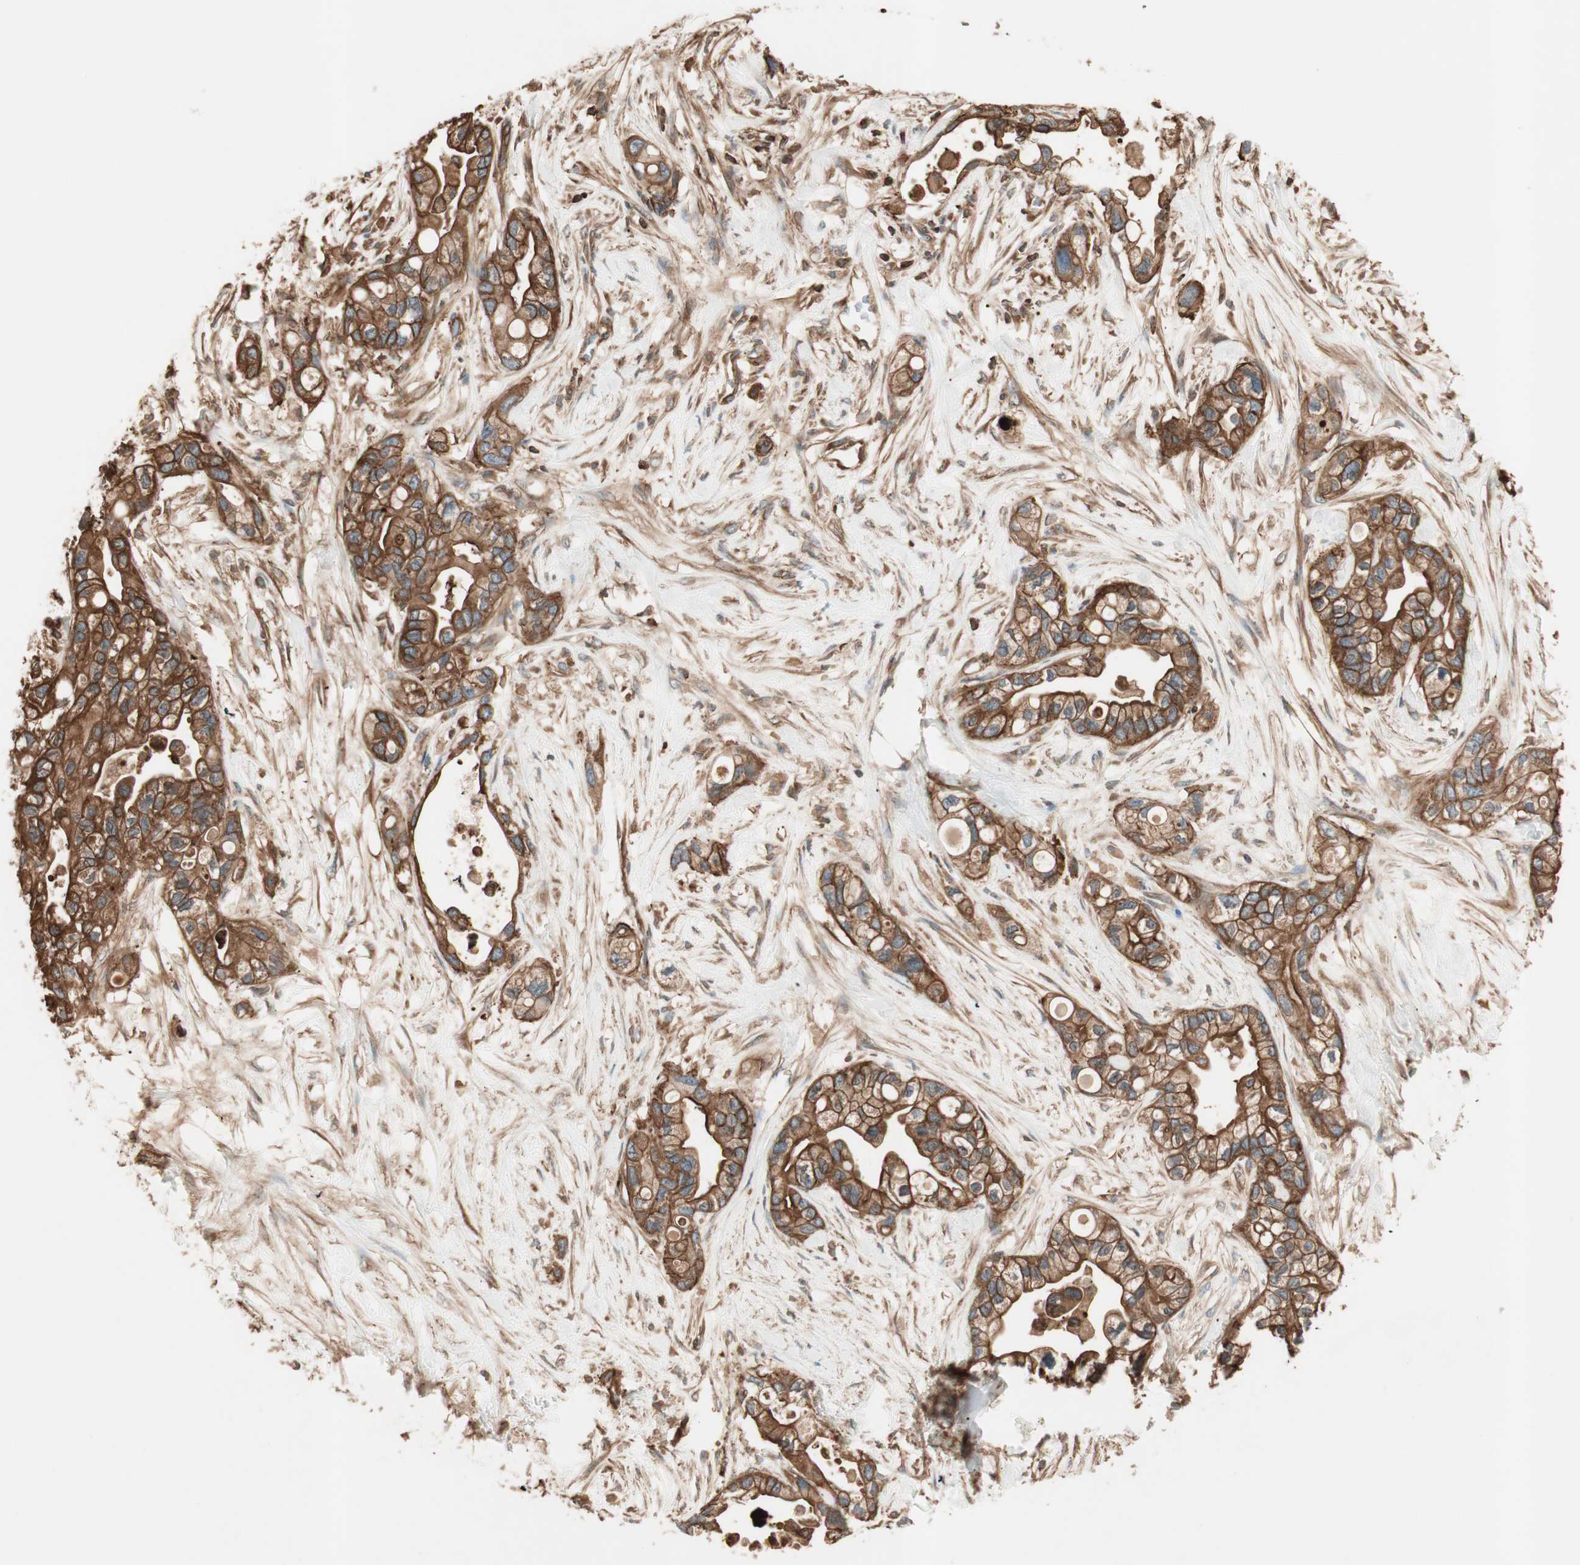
{"staining": {"intensity": "strong", "quantity": ">75%", "location": "cytoplasmic/membranous"}, "tissue": "pancreatic cancer", "cell_type": "Tumor cells", "image_type": "cancer", "snomed": [{"axis": "morphology", "description": "Adenocarcinoma, NOS"}, {"axis": "topography", "description": "Pancreas"}], "caption": "Pancreatic cancer (adenocarcinoma) tissue reveals strong cytoplasmic/membranous positivity in about >75% of tumor cells, visualized by immunohistochemistry.", "gene": "TCP11L1", "patient": {"sex": "female", "age": 77}}